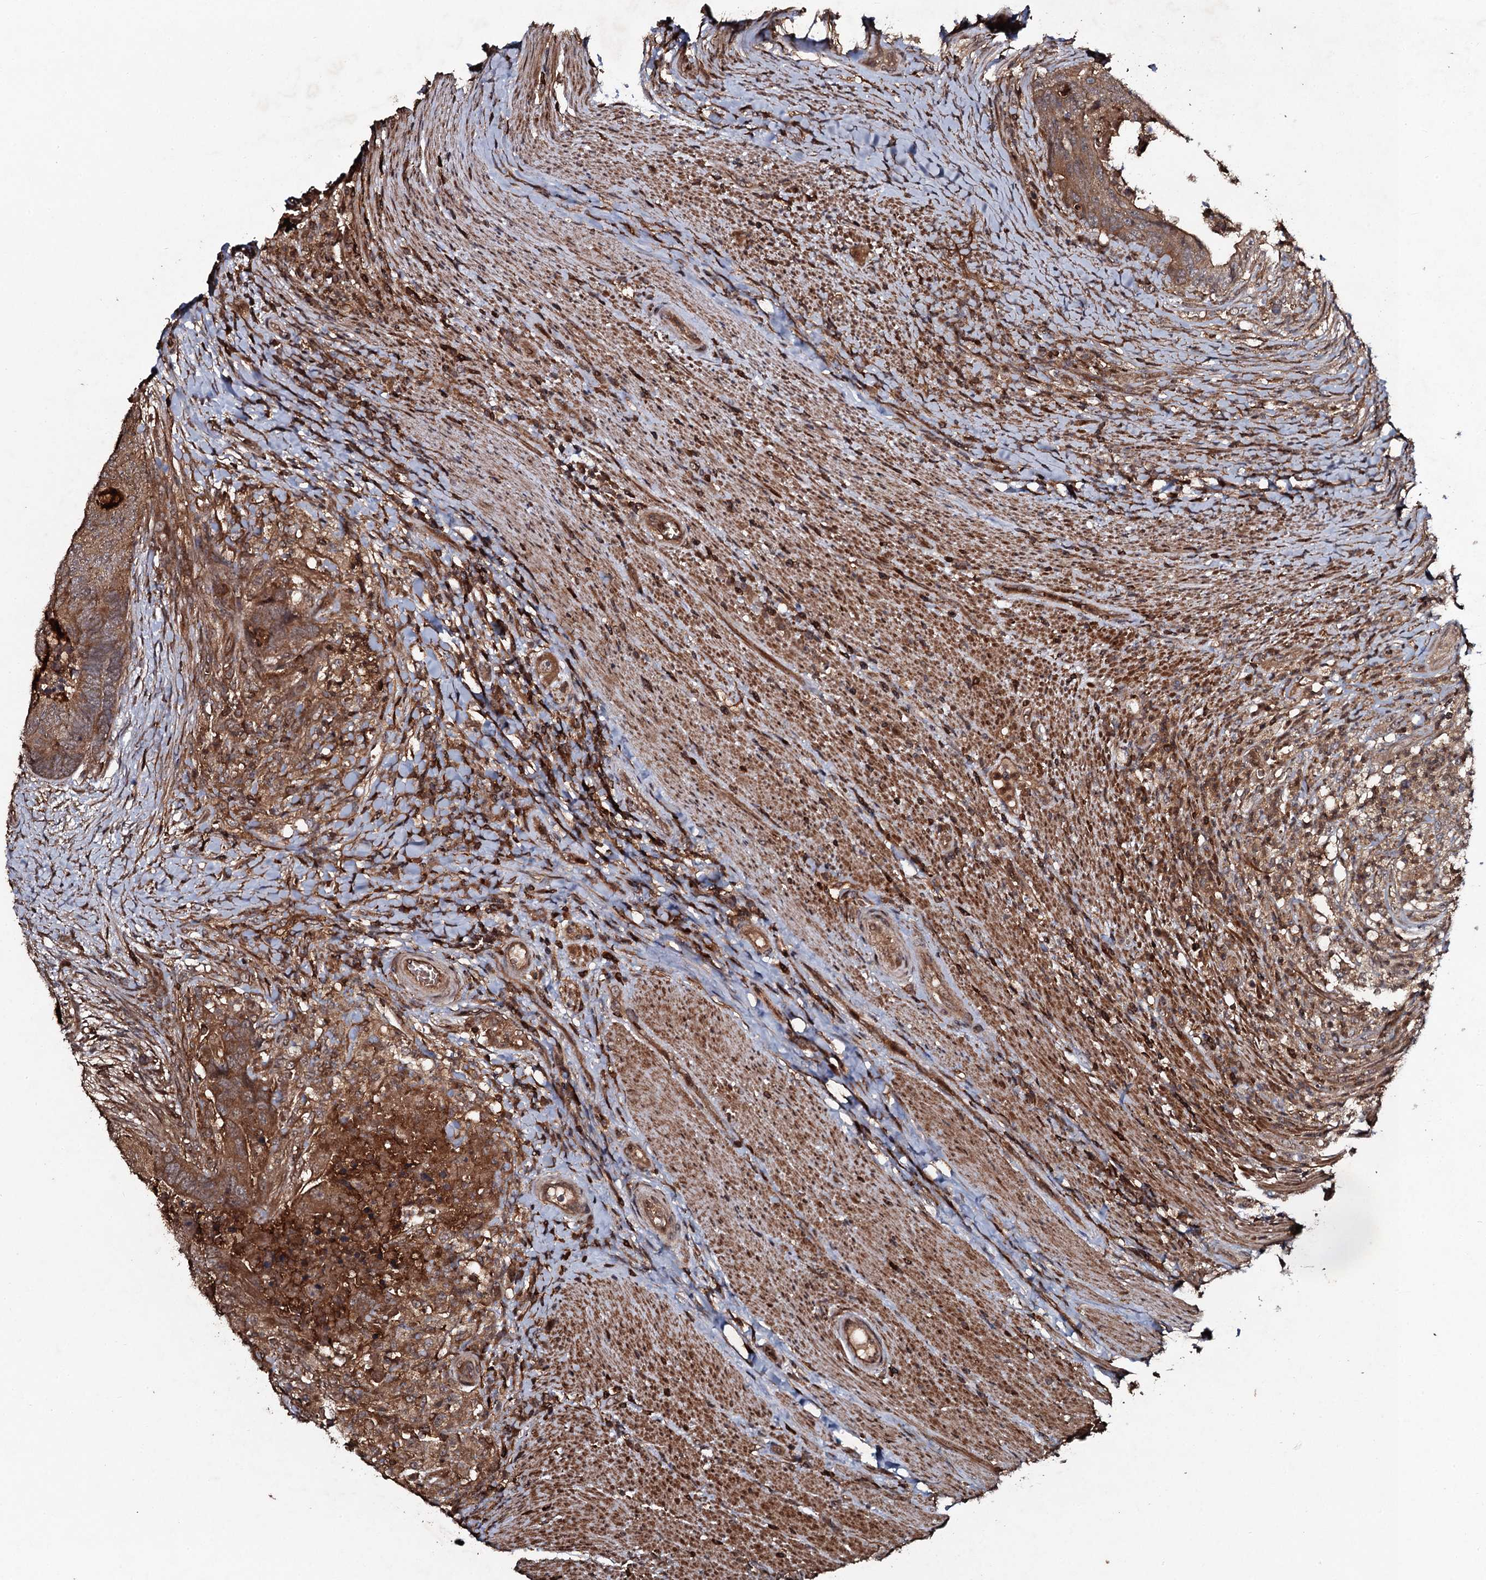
{"staining": {"intensity": "moderate", "quantity": ">75%", "location": "cytoplasmic/membranous"}, "tissue": "colorectal cancer", "cell_type": "Tumor cells", "image_type": "cancer", "snomed": [{"axis": "morphology", "description": "Adenocarcinoma, NOS"}, {"axis": "topography", "description": "Colon"}], "caption": "Protein analysis of colorectal cancer tissue reveals moderate cytoplasmic/membranous positivity in approximately >75% of tumor cells.", "gene": "ADGRG3", "patient": {"sex": "female", "age": 67}}